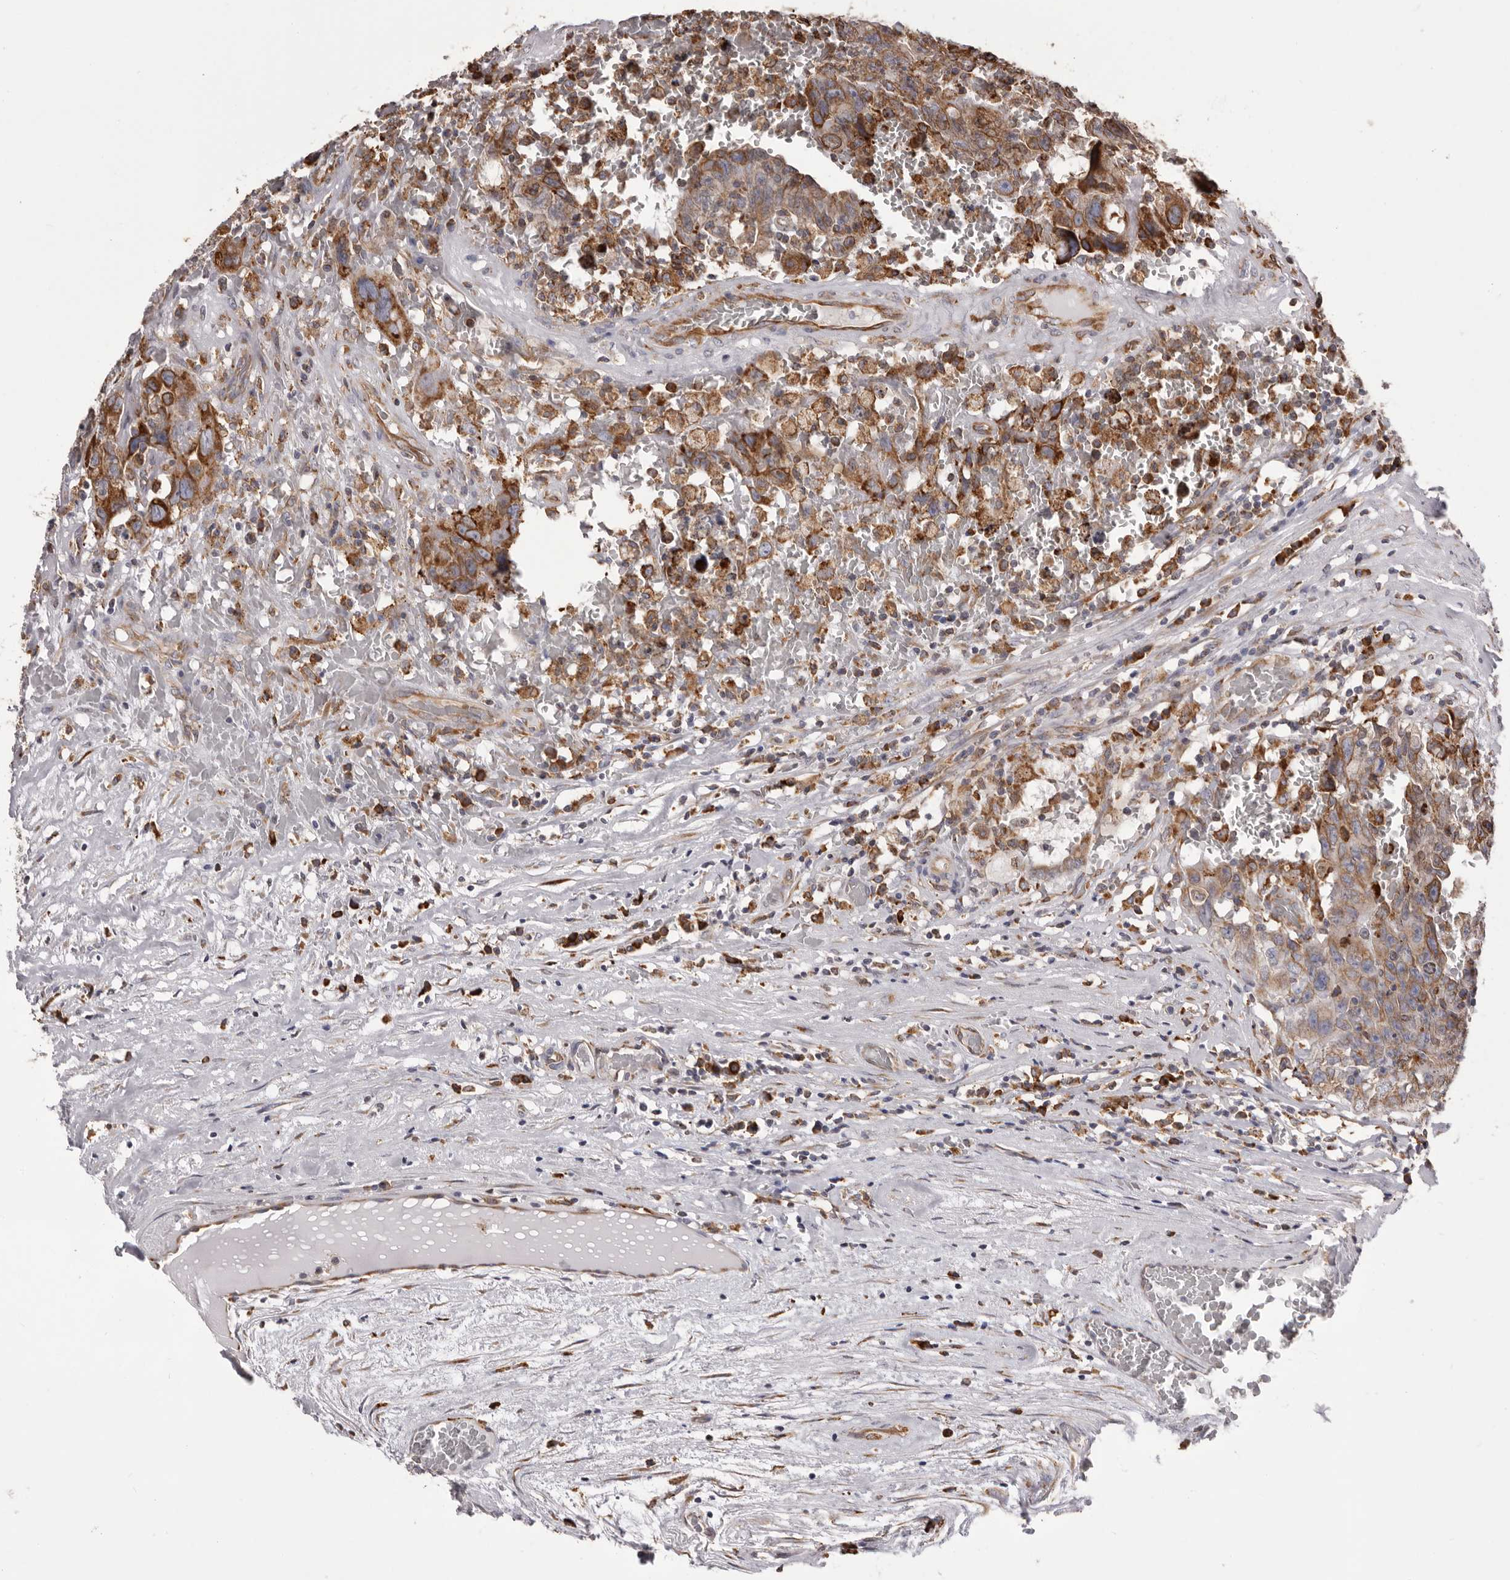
{"staining": {"intensity": "moderate", "quantity": ">75%", "location": "cytoplasmic/membranous"}, "tissue": "testis cancer", "cell_type": "Tumor cells", "image_type": "cancer", "snomed": [{"axis": "morphology", "description": "Carcinoma, Embryonal, NOS"}, {"axis": "topography", "description": "Testis"}], "caption": "Protein expression analysis of human testis embryonal carcinoma reveals moderate cytoplasmic/membranous positivity in approximately >75% of tumor cells.", "gene": "QRSL1", "patient": {"sex": "male", "age": 26}}